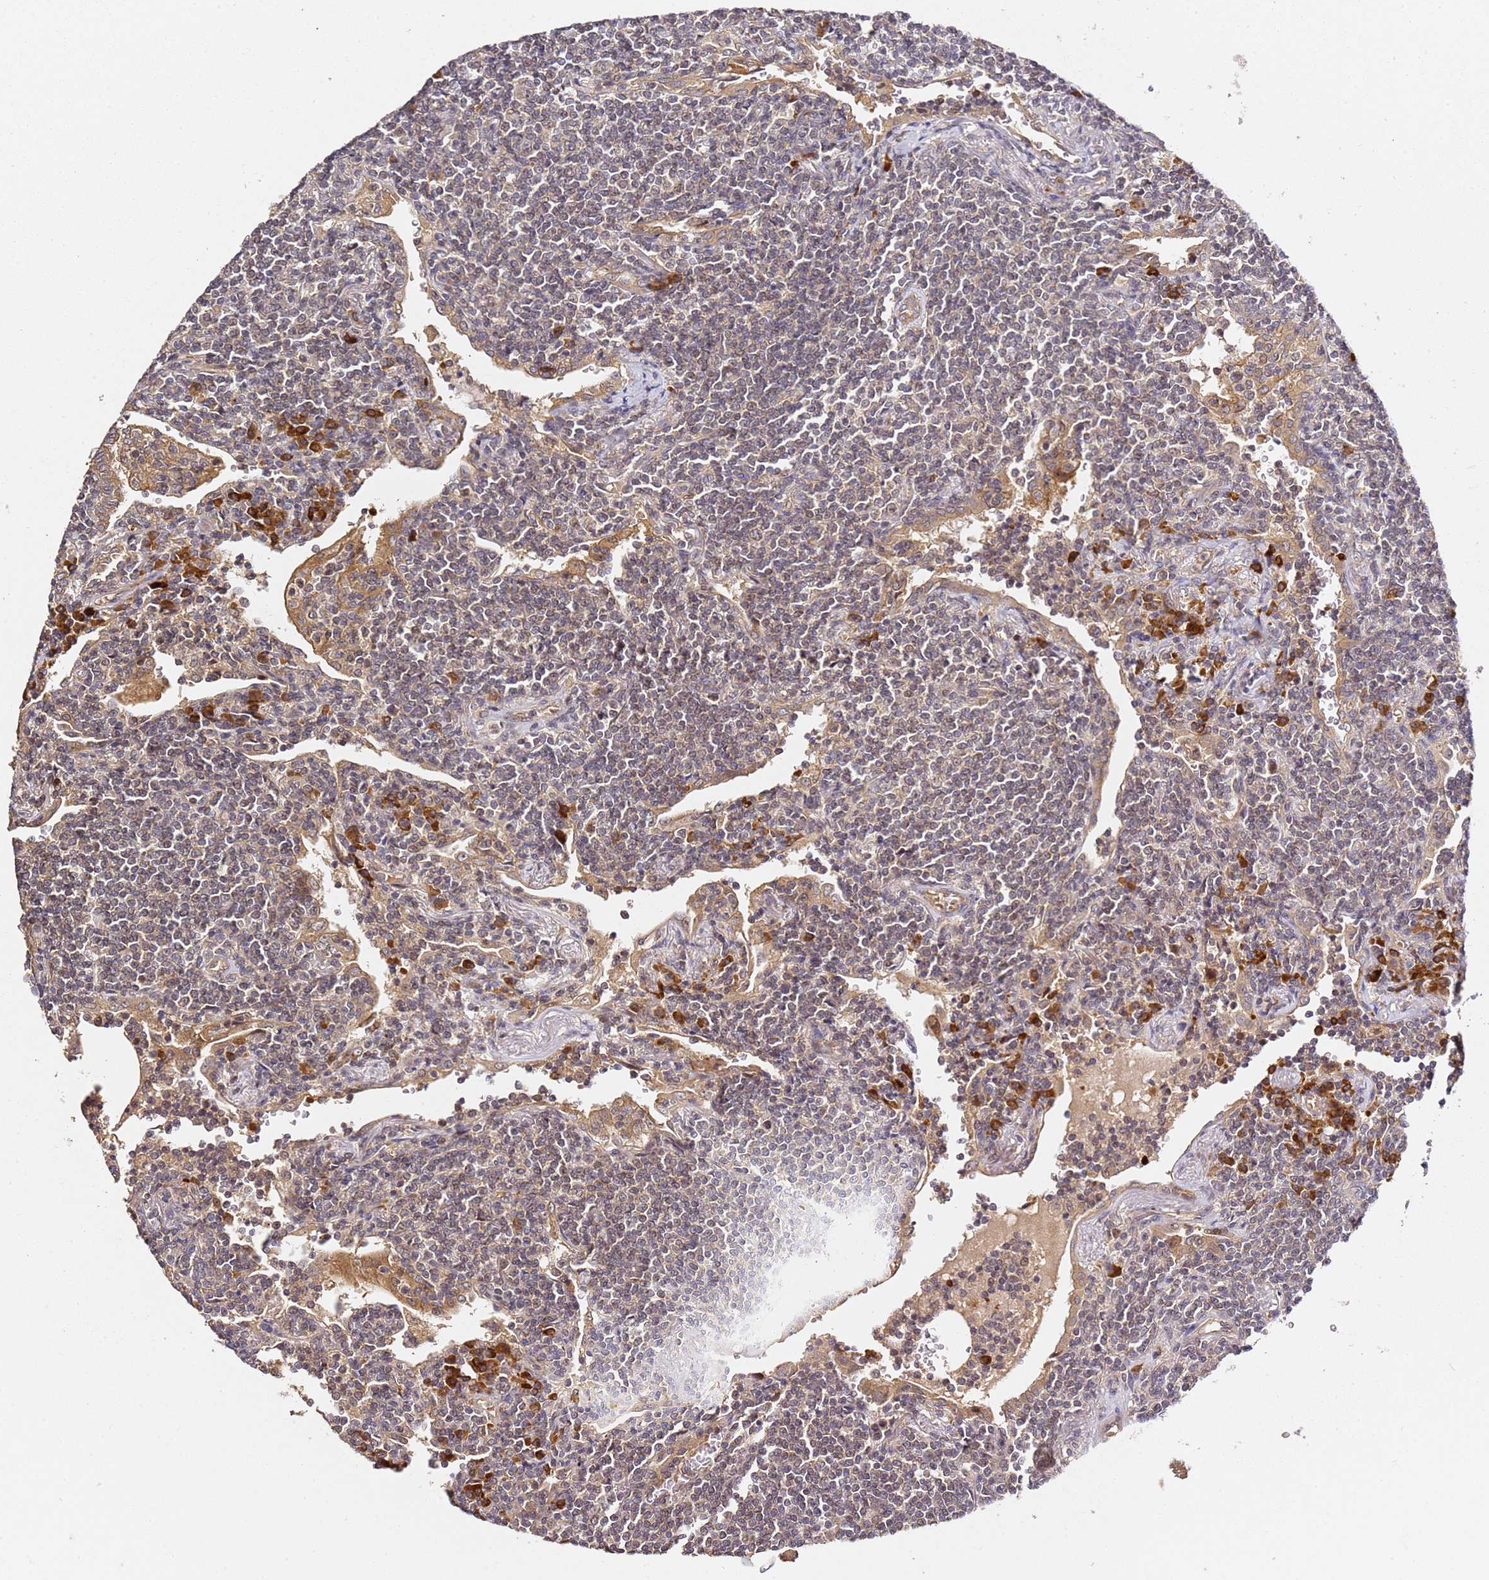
{"staining": {"intensity": "weak", "quantity": "25%-75%", "location": "cytoplasmic/membranous"}, "tissue": "lymphoma", "cell_type": "Tumor cells", "image_type": "cancer", "snomed": [{"axis": "morphology", "description": "Malignant lymphoma, non-Hodgkin's type, Low grade"}, {"axis": "topography", "description": "Lung"}], "caption": "A high-resolution histopathology image shows IHC staining of lymphoma, which exhibits weak cytoplasmic/membranous staining in about 25%-75% of tumor cells. (Stains: DAB (3,3'-diaminobenzidine) in brown, nuclei in blue, Microscopy: brightfield microscopy at high magnification).", "gene": "OSBPL2", "patient": {"sex": "female", "age": 71}}